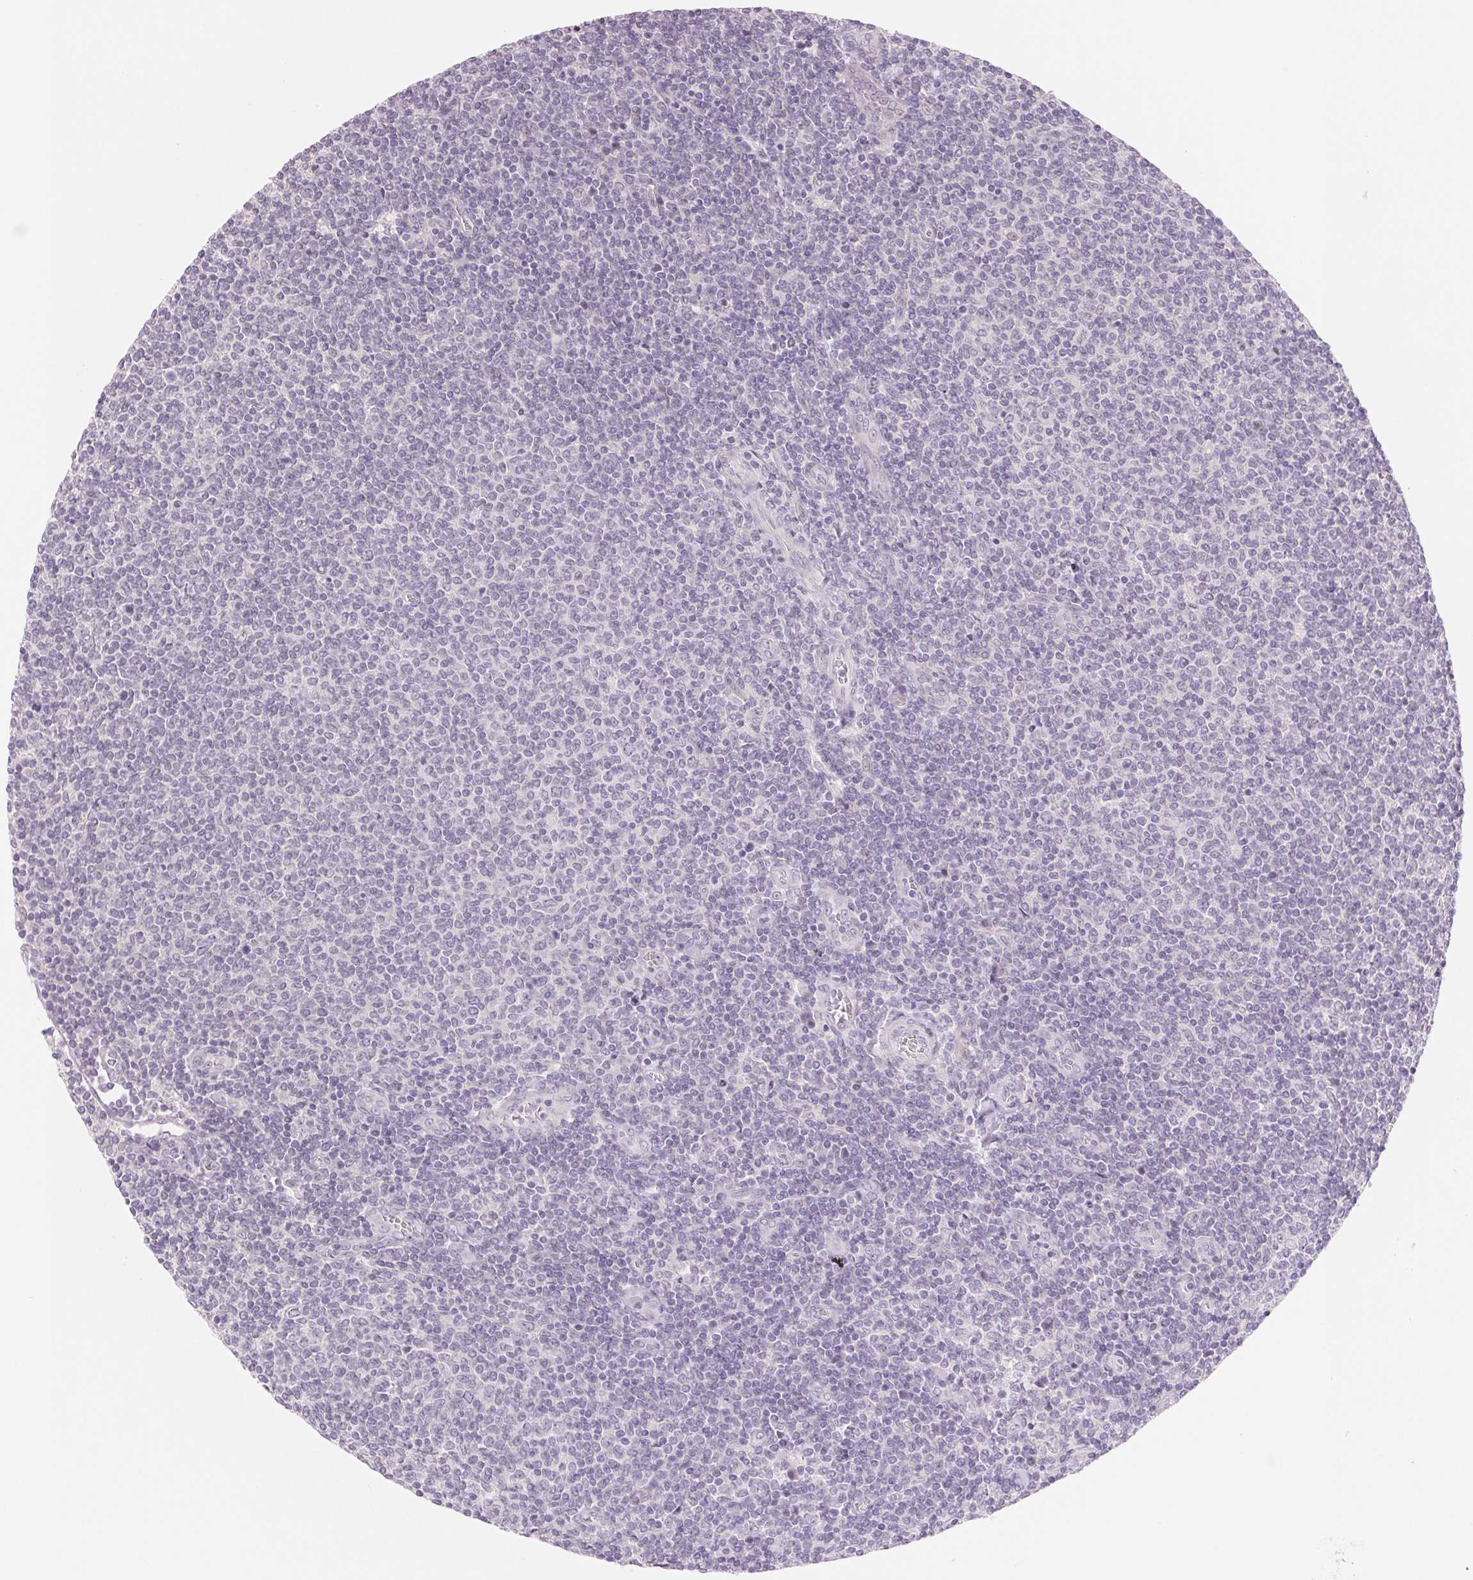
{"staining": {"intensity": "negative", "quantity": "none", "location": "none"}, "tissue": "lymphoma", "cell_type": "Tumor cells", "image_type": "cancer", "snomed": [{"axis": "morphology", "description": "Malignant lymphoma, non-Hodgkin's type, Low grade"}, {"axis": "topography", "description": "Lymph node"}], "caption": "The image displays no staining of tumor cells in lymphoma.", "gene": "CCDC168", "patient": {"sex": "male", "age": 52}}